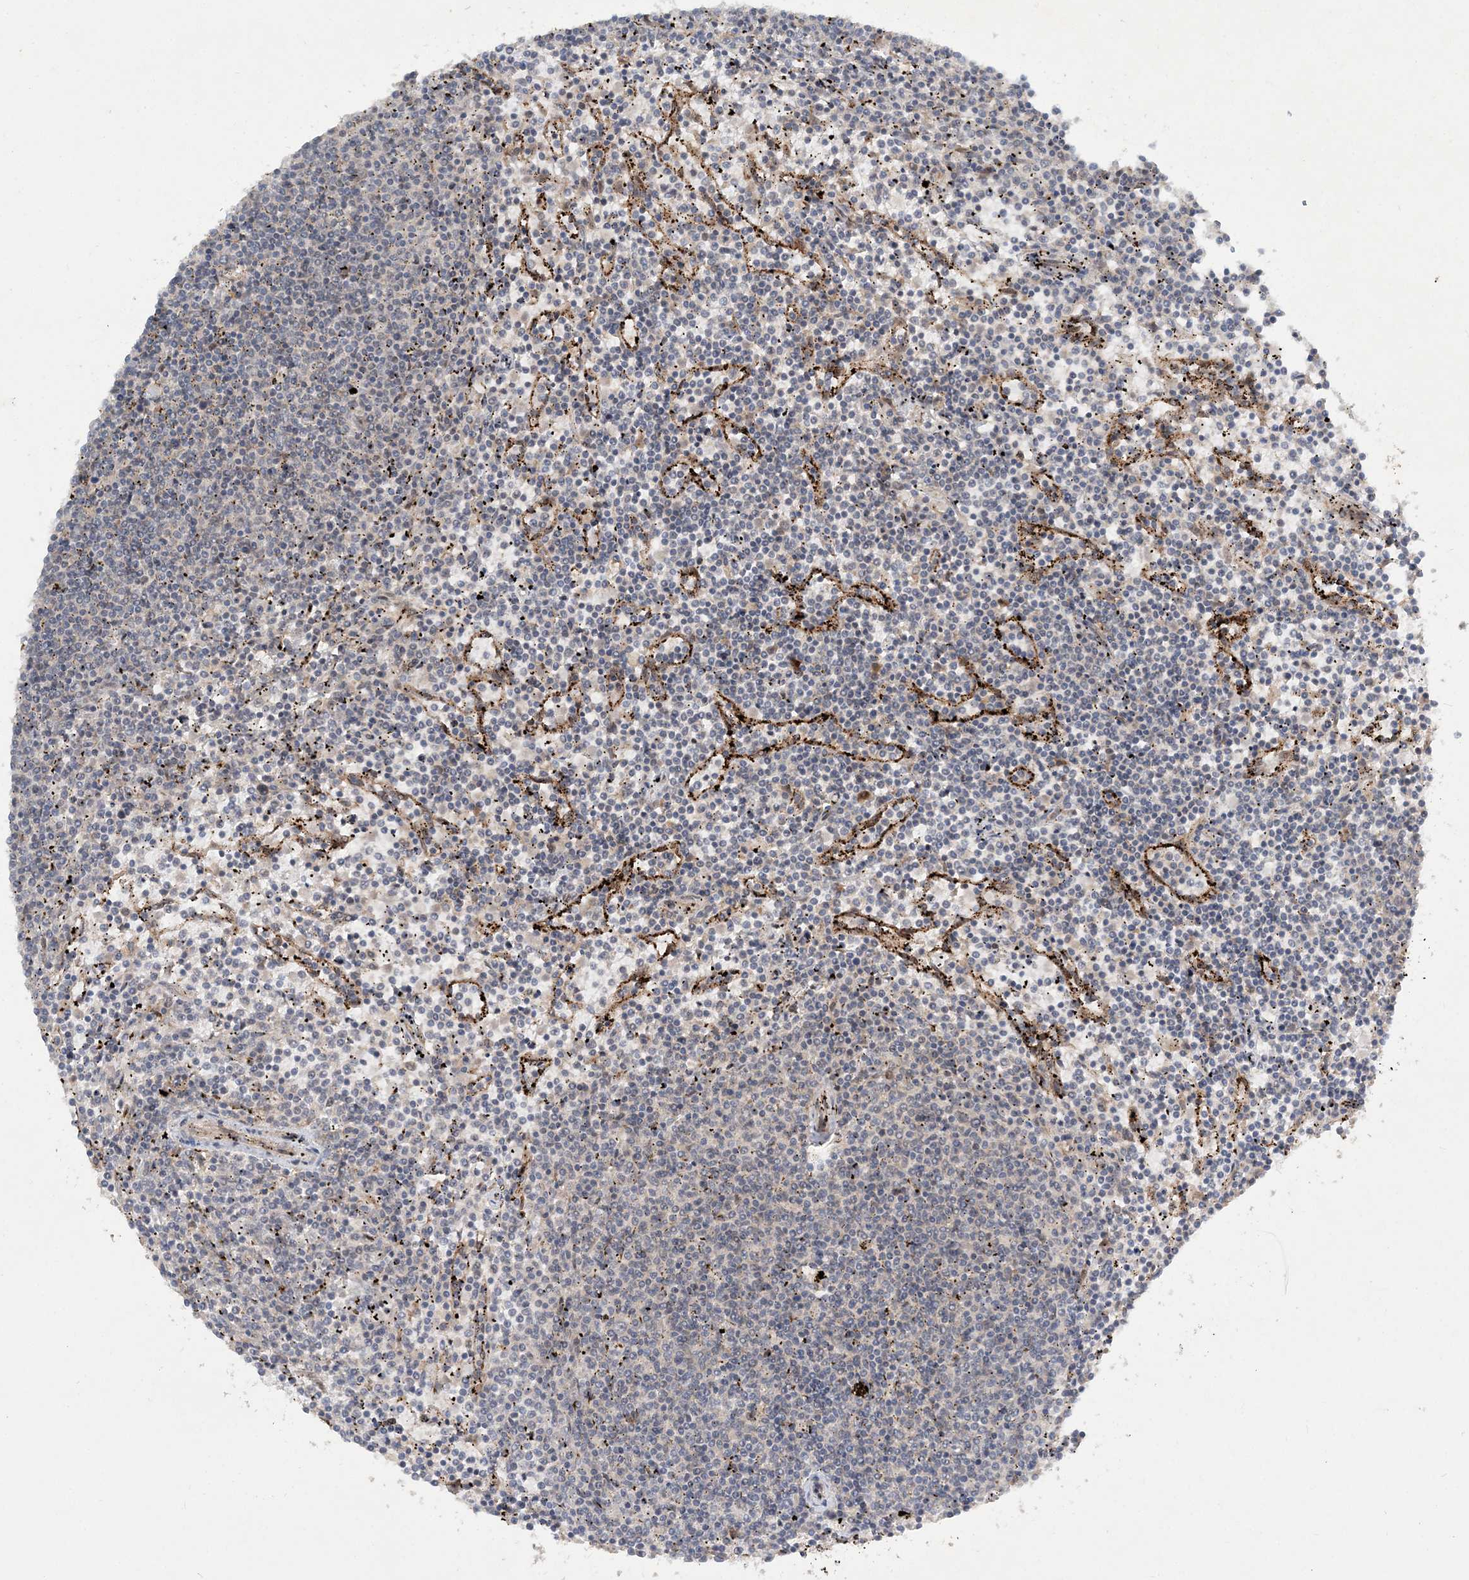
{"staining": {"intensity": "negative", "quantity": "none", "location": "none"}, "tissue": "lymphoma", "cell_type": "Tumor cells", "image_type": "cancer", "snomed": [{"axis": "morphology", "description": "Malignant lymphoma, non-Hodgkin's type, Low grade"}, {"axis": "topography", "description": "Spleen"}], "caption": "A high-resolution histopathology image shows immunohistochemistry (IHC) staining of malignant lymphoma, non-Hodgkin's type (low-grade), which shows no significant positivity in tumor cells. (Stains: DAB immunohistochemistry with hematoxylin counter stain, Microscopy: brightfield microscopy at high magnification).", "gene": "UBR3", "patient": {"sex": "female", "age": 50}}